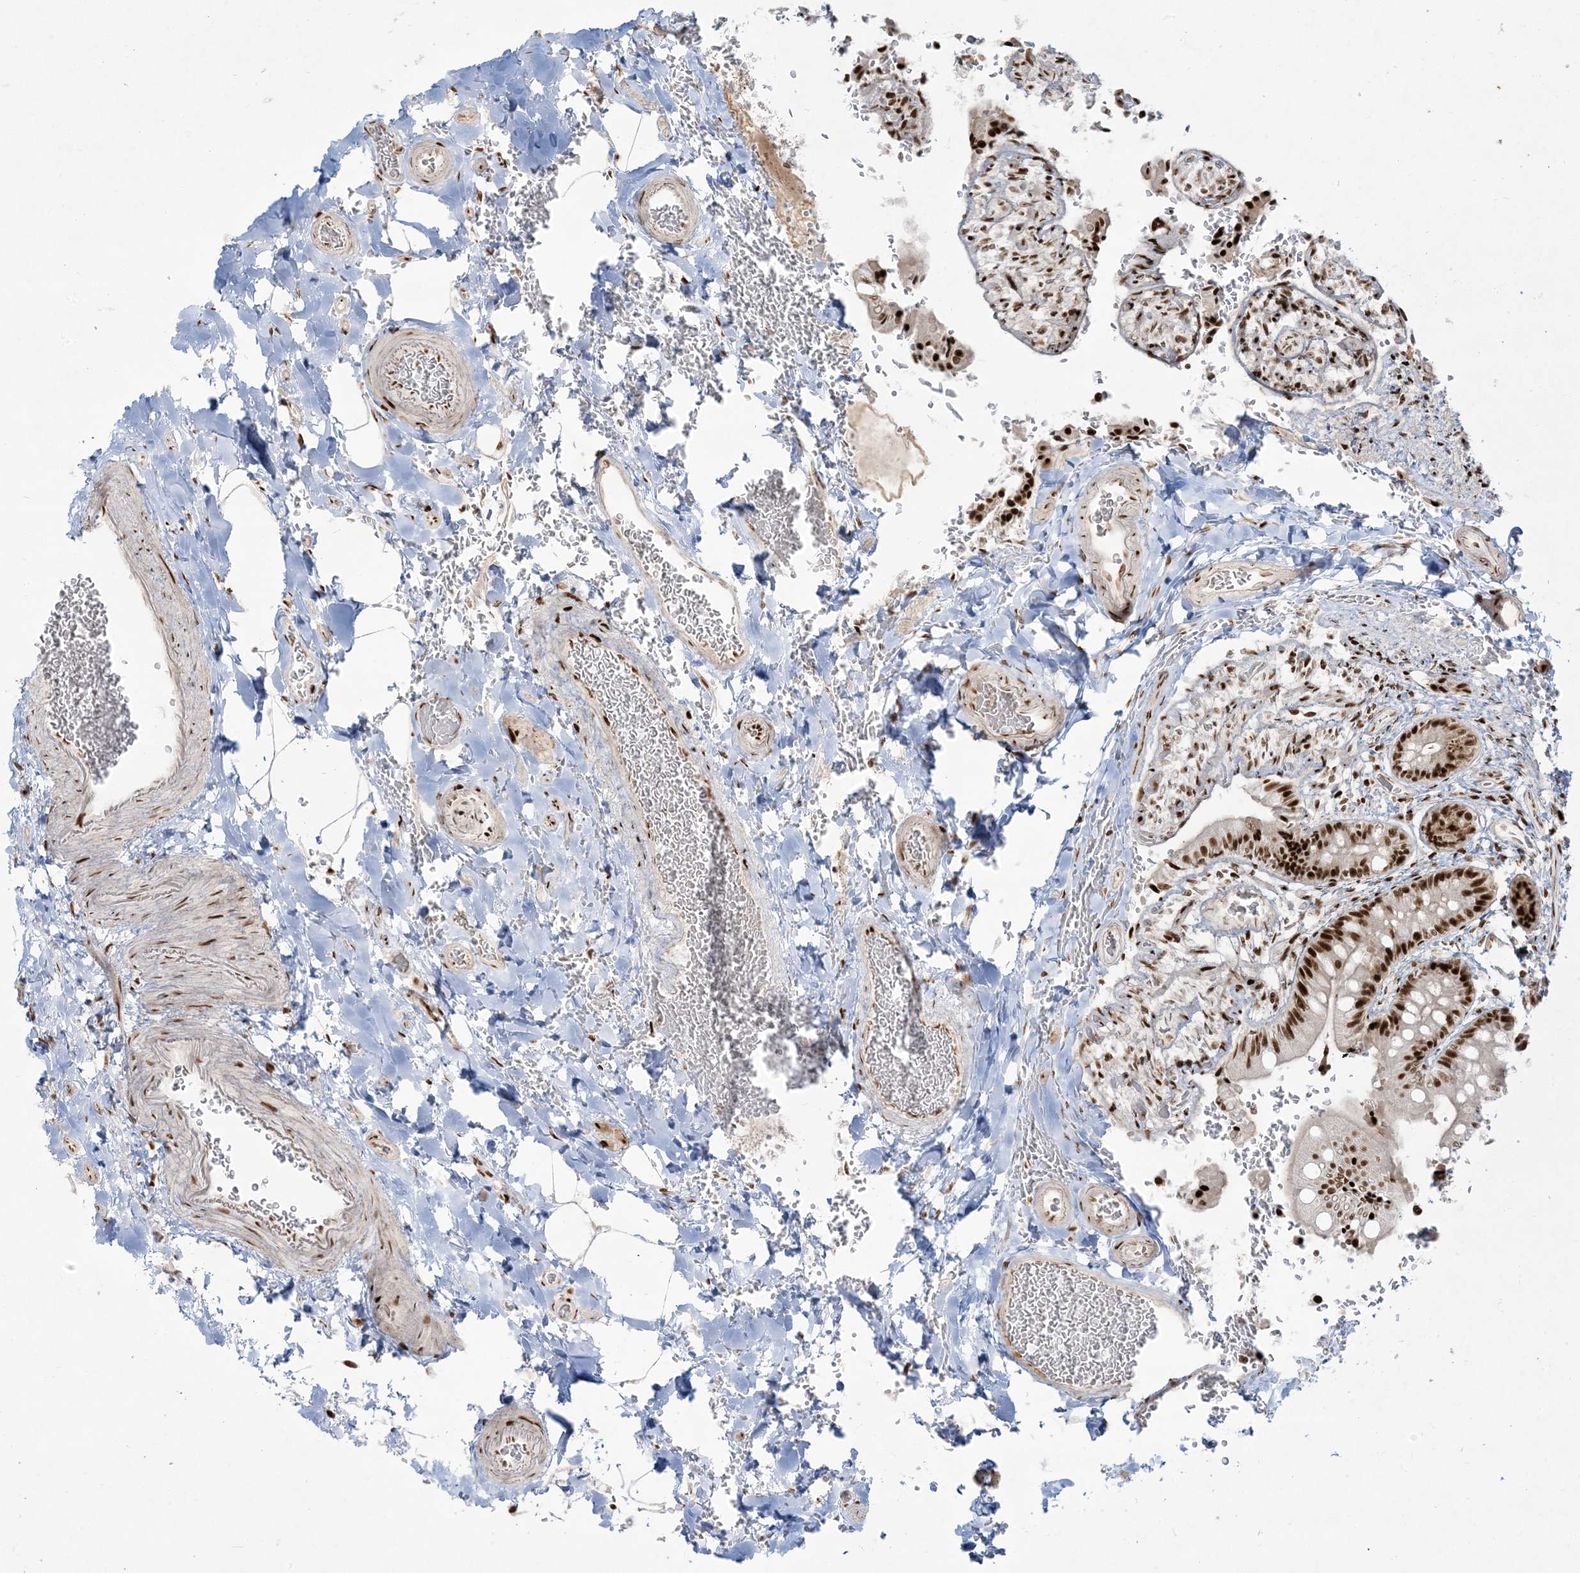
{"staining": {"intensity": "strong", "quantity": ">75%", "location": "nuclear"}, "tissue": "small intestine", "cell_type": "Glandular cells", "image_type": "normal", "snomed": [{"axis": "morphology", "description": "Normal tissue, NOS"}, {"axis": "topography", "description": "Small intestine"}], "caption": "The immunohistochemical stain shows strong nuclear positivity in glandular cells of unremarkable small intestine. (IHC, brightfield microscopy, high magnification).", "gene": "RBM10", "patient": {"sex": "male", "age": 52}}